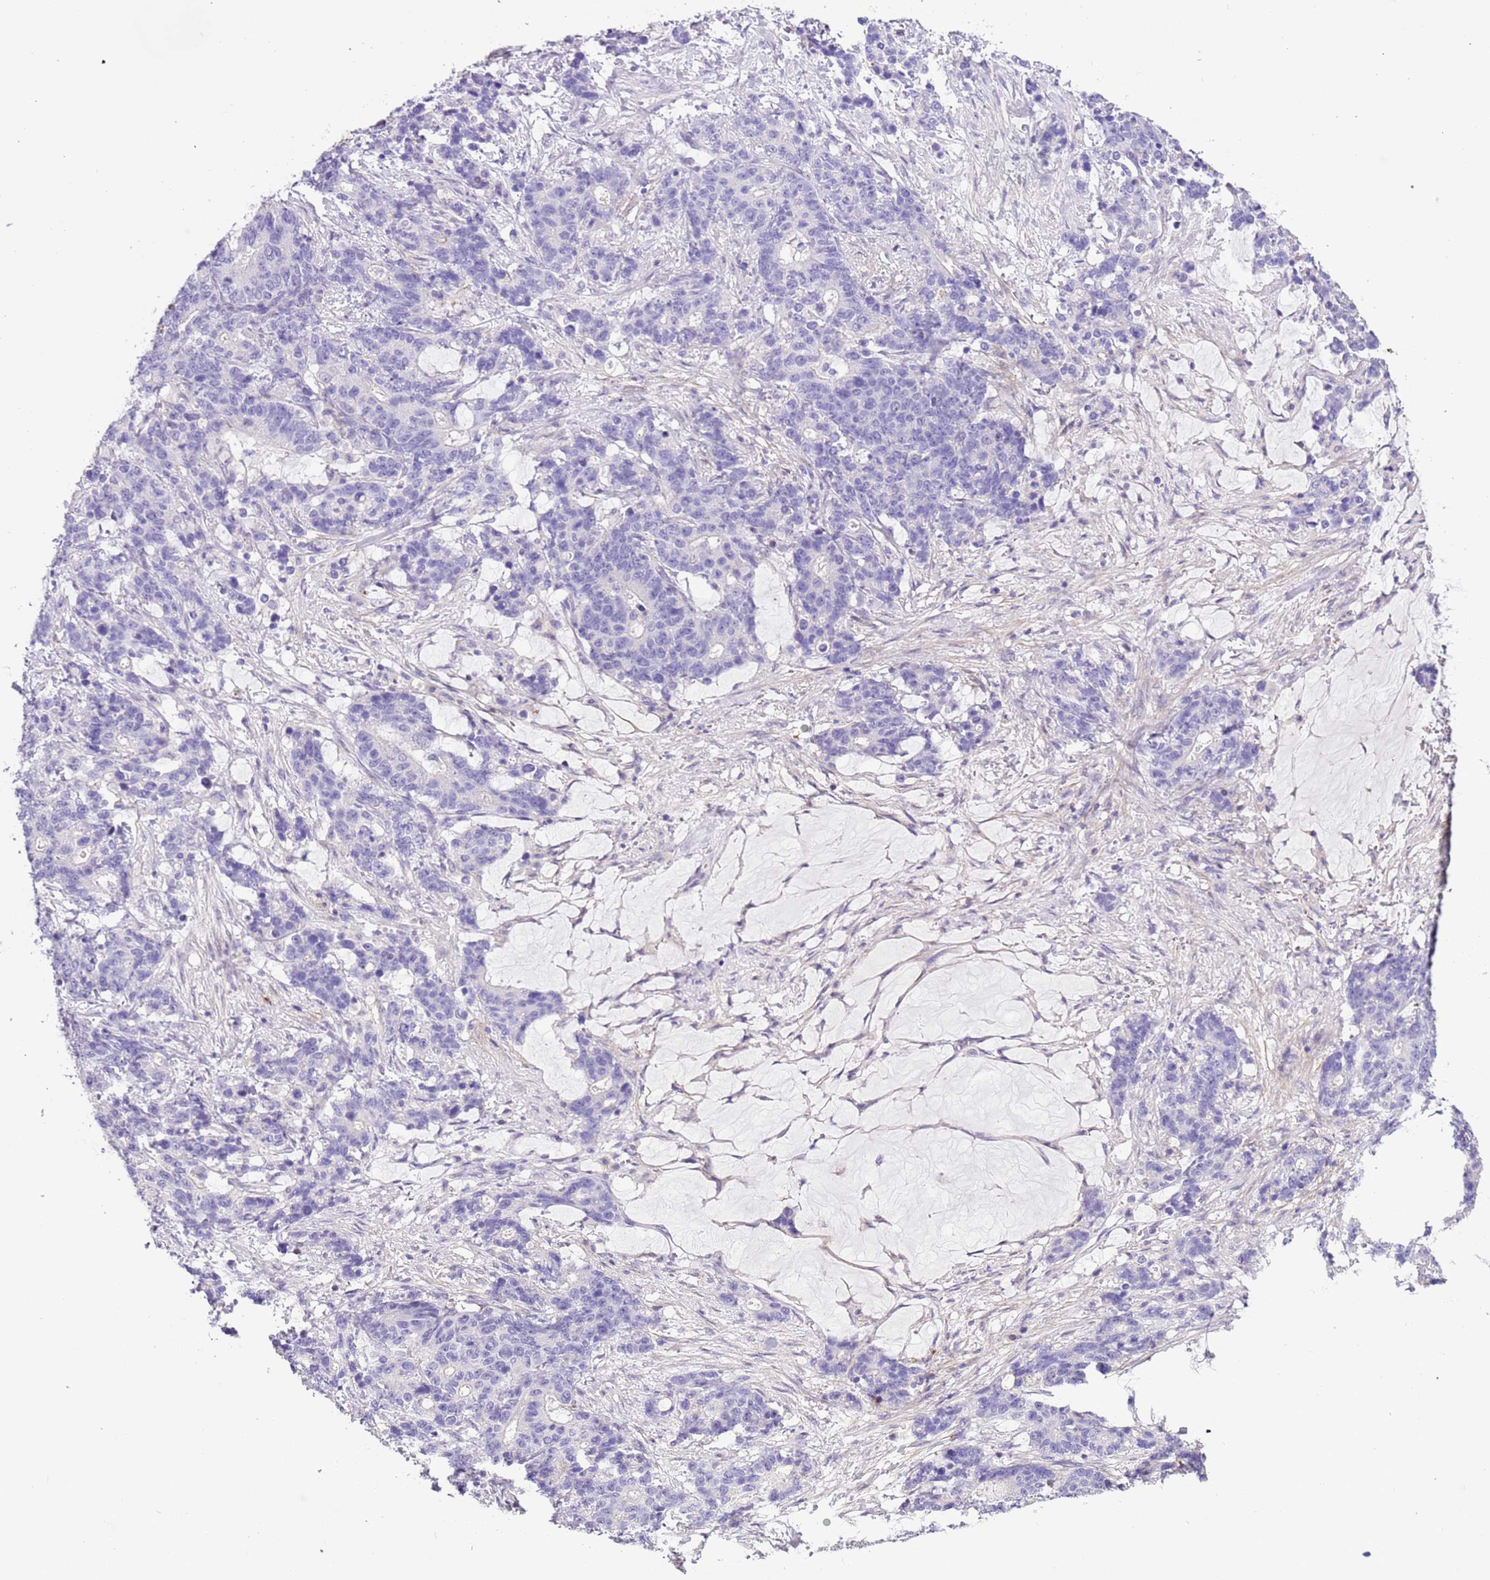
{"staining": {"intensity": "negative", "quantity": "none", "location": "none"}, "tissue": "stomach cancer", "cell_type": "Tumor cells", "image_type": "cancer", "snomed": [{"axis": "morphology", "description": "Normal tissue, NOS"}, {"axis": "morphology", "description": "Adenocarcinoma, NOS"}, {"axis": "topography", "description": "Stomach"}], "caption": "This is an immunohistochemistry (IHC) photomicrograph of human stomach cancer. There is no staining in tumor cells.", "gene": "PCGF2", "patient": {"sex": "female", "age": 64}}